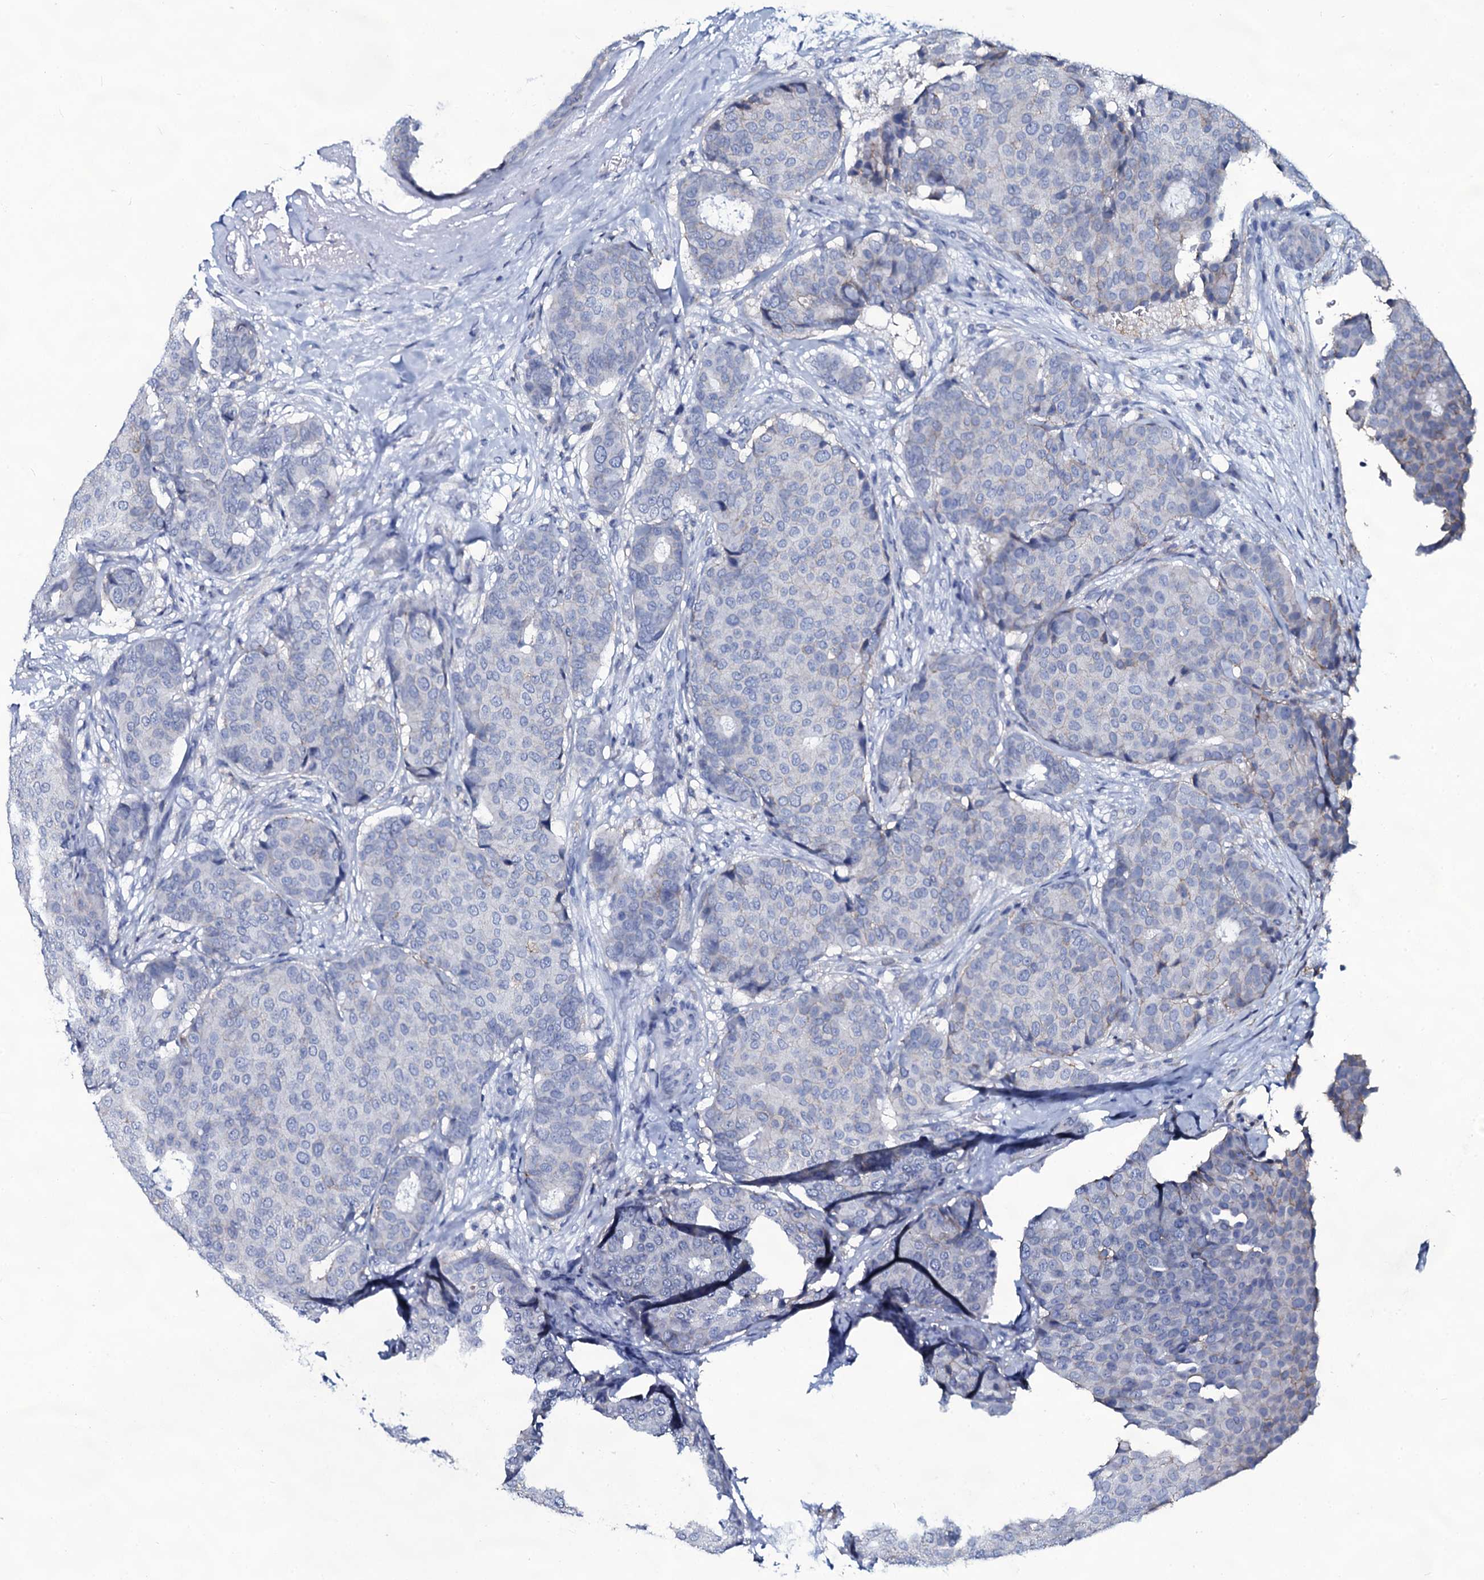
{"staining": {"intensity": "negative", "quantity": "none", "location": "none"}, "tissue": "breast cancer", "cell_type": "Tumor cells", "image_type": "cancer", "snomed": [{"axis": "morphology", "description": "Duct carcinoma"}, {"axis": "topography", "description": "Breast"}], "caption": "An IHC histopathology image of breast cancer (intraductal carcinoma) is shown. There is no staining in tumor cells of breast cancer (intraductal carcinoma).", "gene": "SLC4A7", "patient": {"sex": "female", "age": 75}}